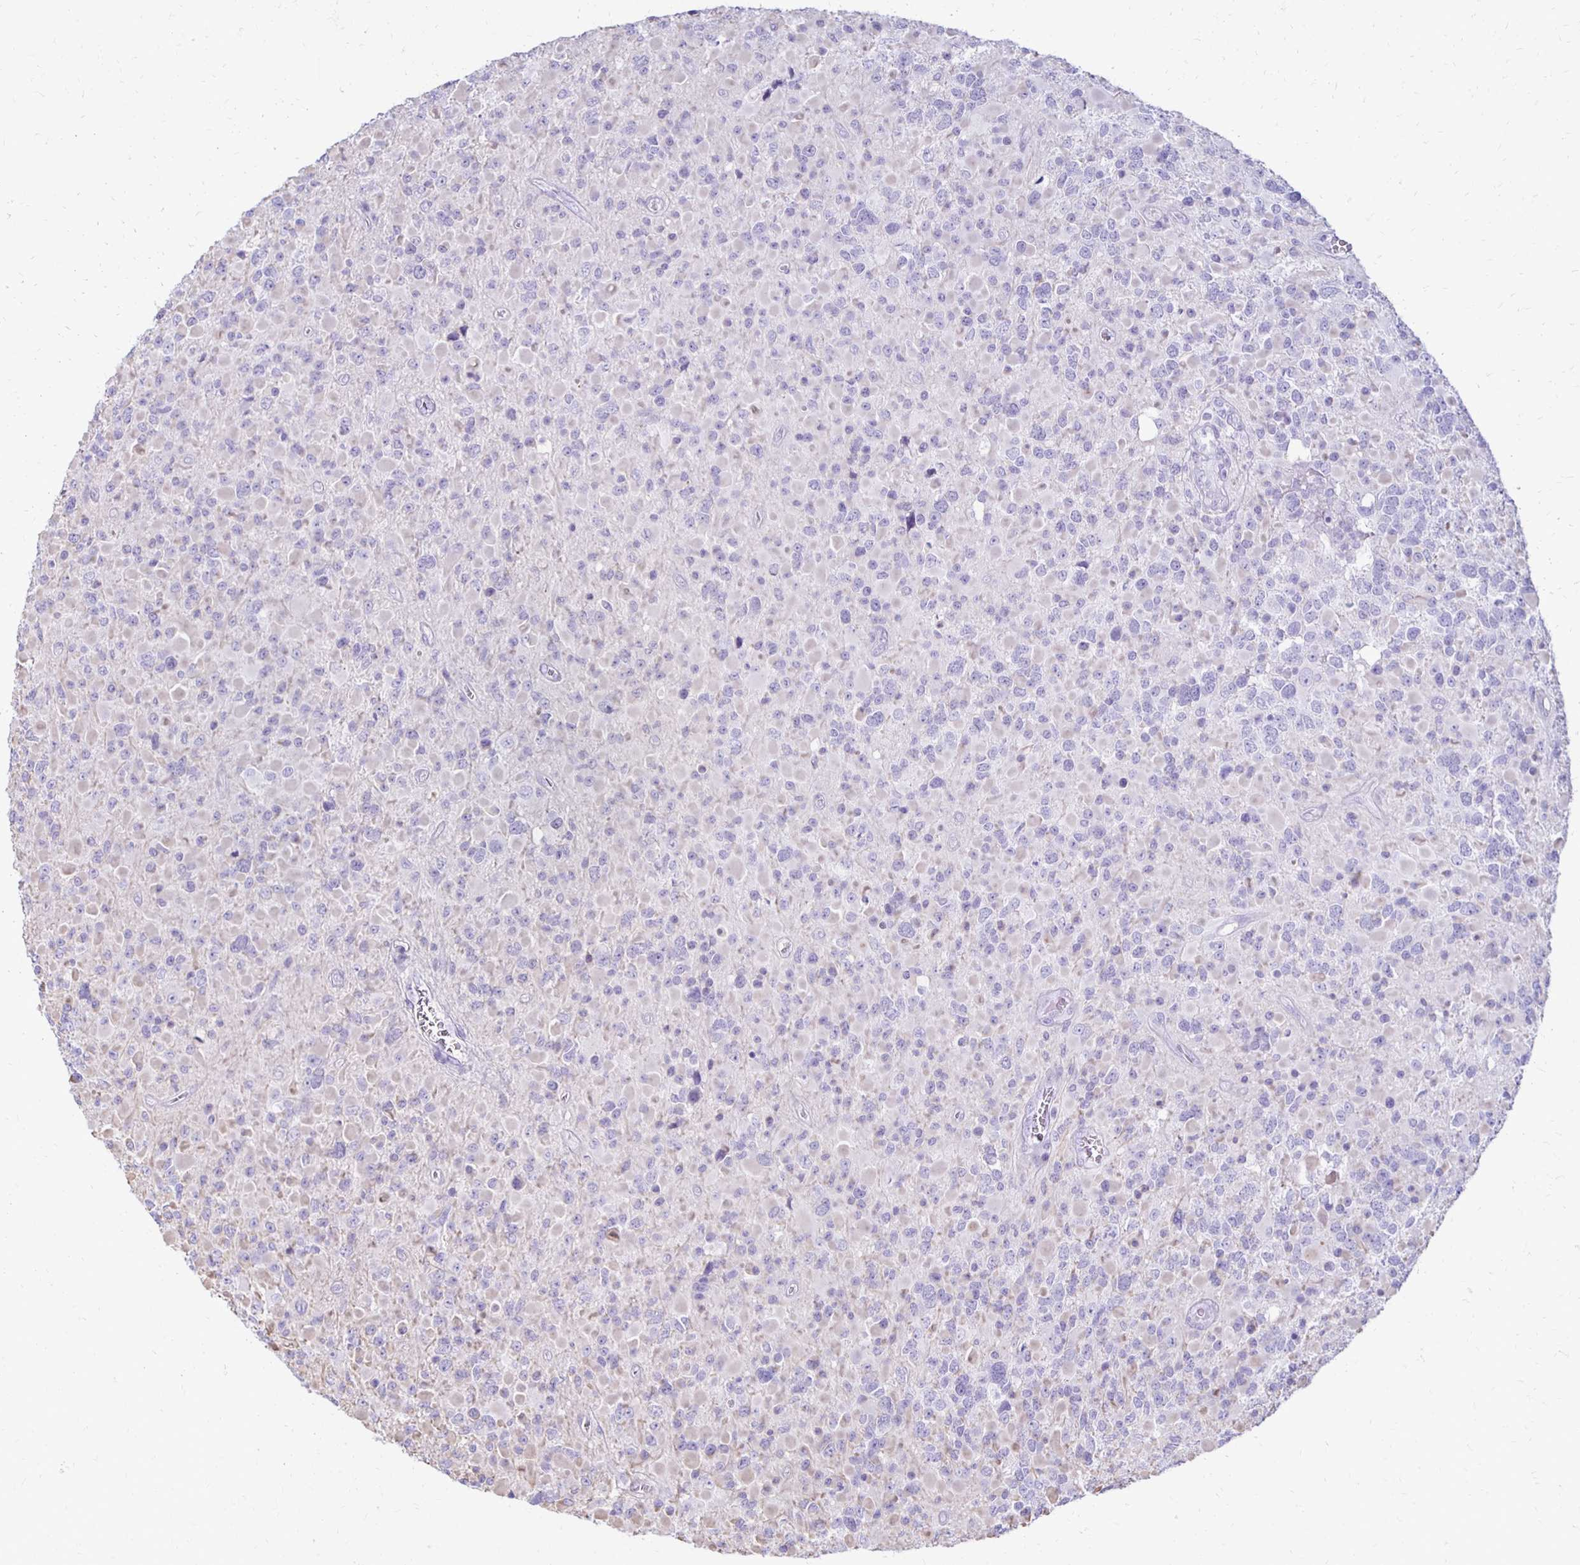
{"staining": {"intensity": "negative", "quantity": "none", "location": "none"}, "tissue": "glioma", "cell_type": "Tumor cells", "image_type": "cancer", "snomed": [{"axis": "morphology", "description": "Glioma, malignant, High grade"}, {"axis": "topography", "description": "Brain"}], "caption": "Immunohistochemistry micrograph of neoplastic tissue: glioma stained with DAB reveals no significant protein staining in tumor cells.", "gene": "RYR1", "patient": {"sex": "female", "age": 40}}